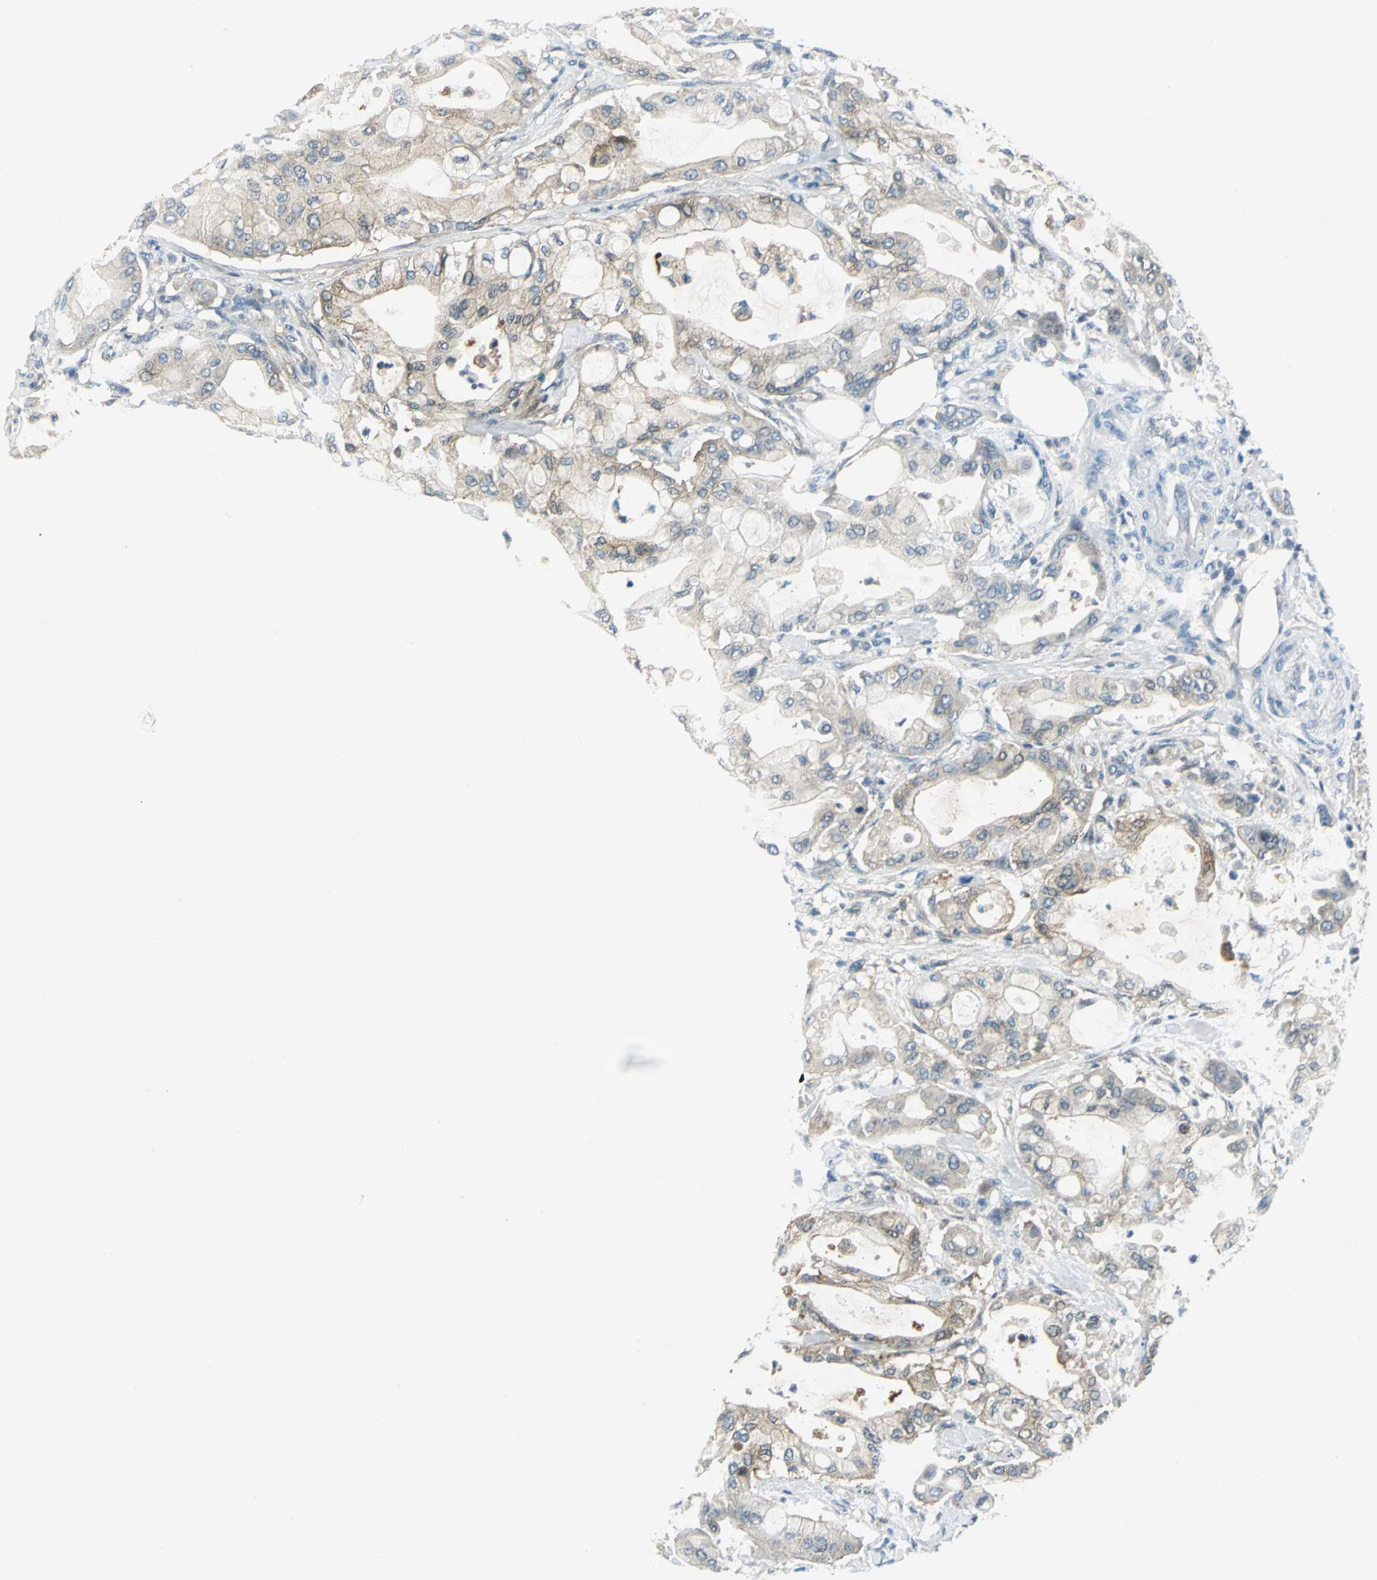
{"staining": {"intensity": "weak", "quantity": "<25%", "location": "cytoplasmic/membranous"}, "tissue": "pancreatic cancer", "cell_type": "Tumor cells", "image_type": "cancer", "snomed": [{"axis": "morphology", "description": "Adenocarcinoma, NOS"}, {"axis": "morphology", "description": "Adenocarcinoma, metastatic, NOS"}, {"axis": "topography", "description": "Lymph node"}, {"axis": "topography", "description": "Pancreas"}, {"axis": "topography", "description": "Duodenum"}], "caption": "An image of human metastatic adenocarcinoma (pancreatic) is negative for staining in tumor cells.", "gene": "ALDOA", "patient": {"sex": "female", "age": 64}}